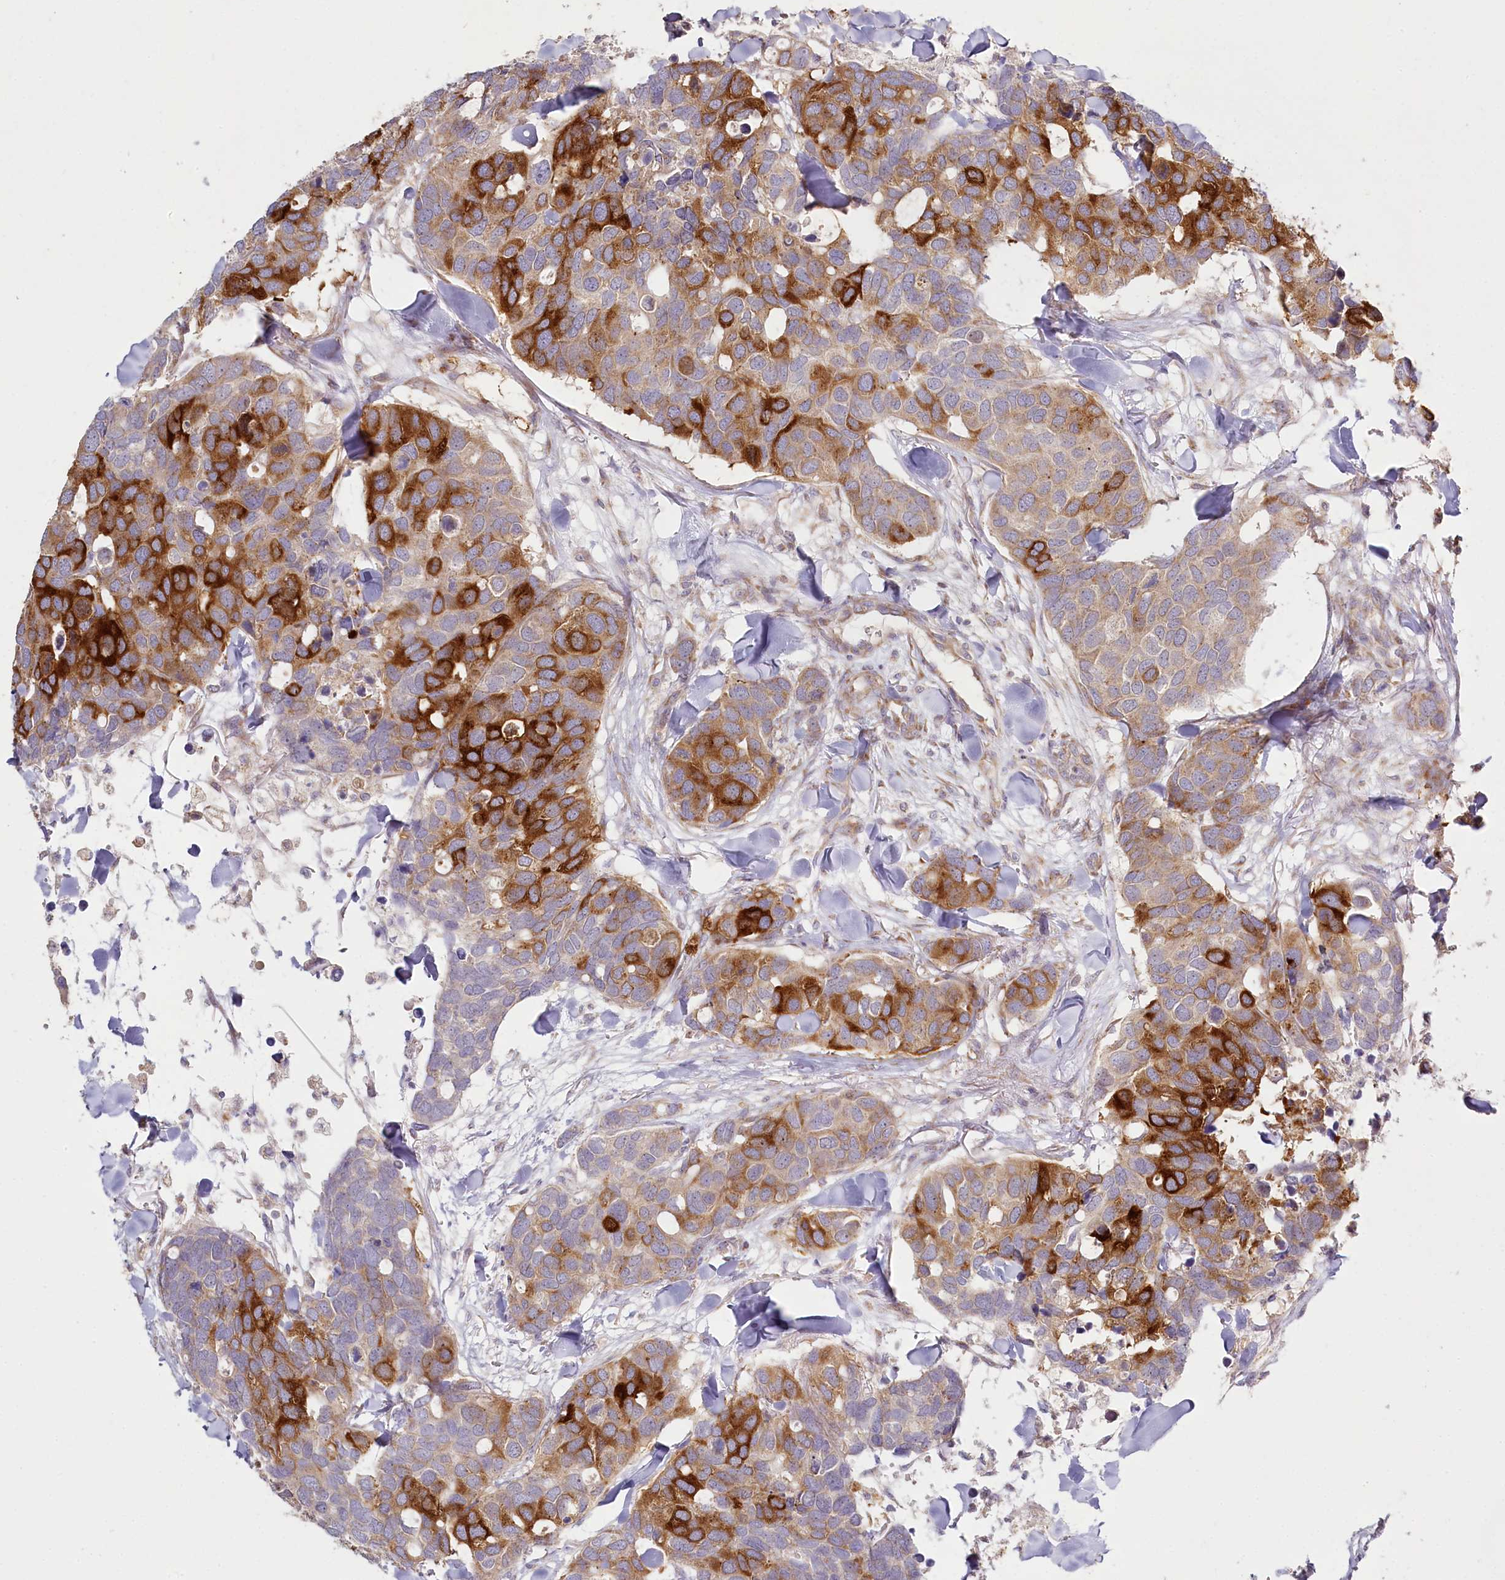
{"staining": {"intensity": "strong", "quantity": "25%-75%", "location": "cytoplasmic/membranous"}, "tissue": "breast cancer", "cell_type": "Tumor cells", "image_type": "cancer", "snomed": [{"axis": "morphology", "description": "Duct carcinoma"}, {"axis": "topography", "description": "Breast"}], "caption": "An immunohistochemistry (IHC) micrograph of tumor tissue is shown. Protein staining in brown labels strong cytoplasmic/membranous positivity in infiltrating ductal carcinoma (breast) within tumor cells.", "gene": "ACOX2", "patient": {"sex": "female", "age": 83}}